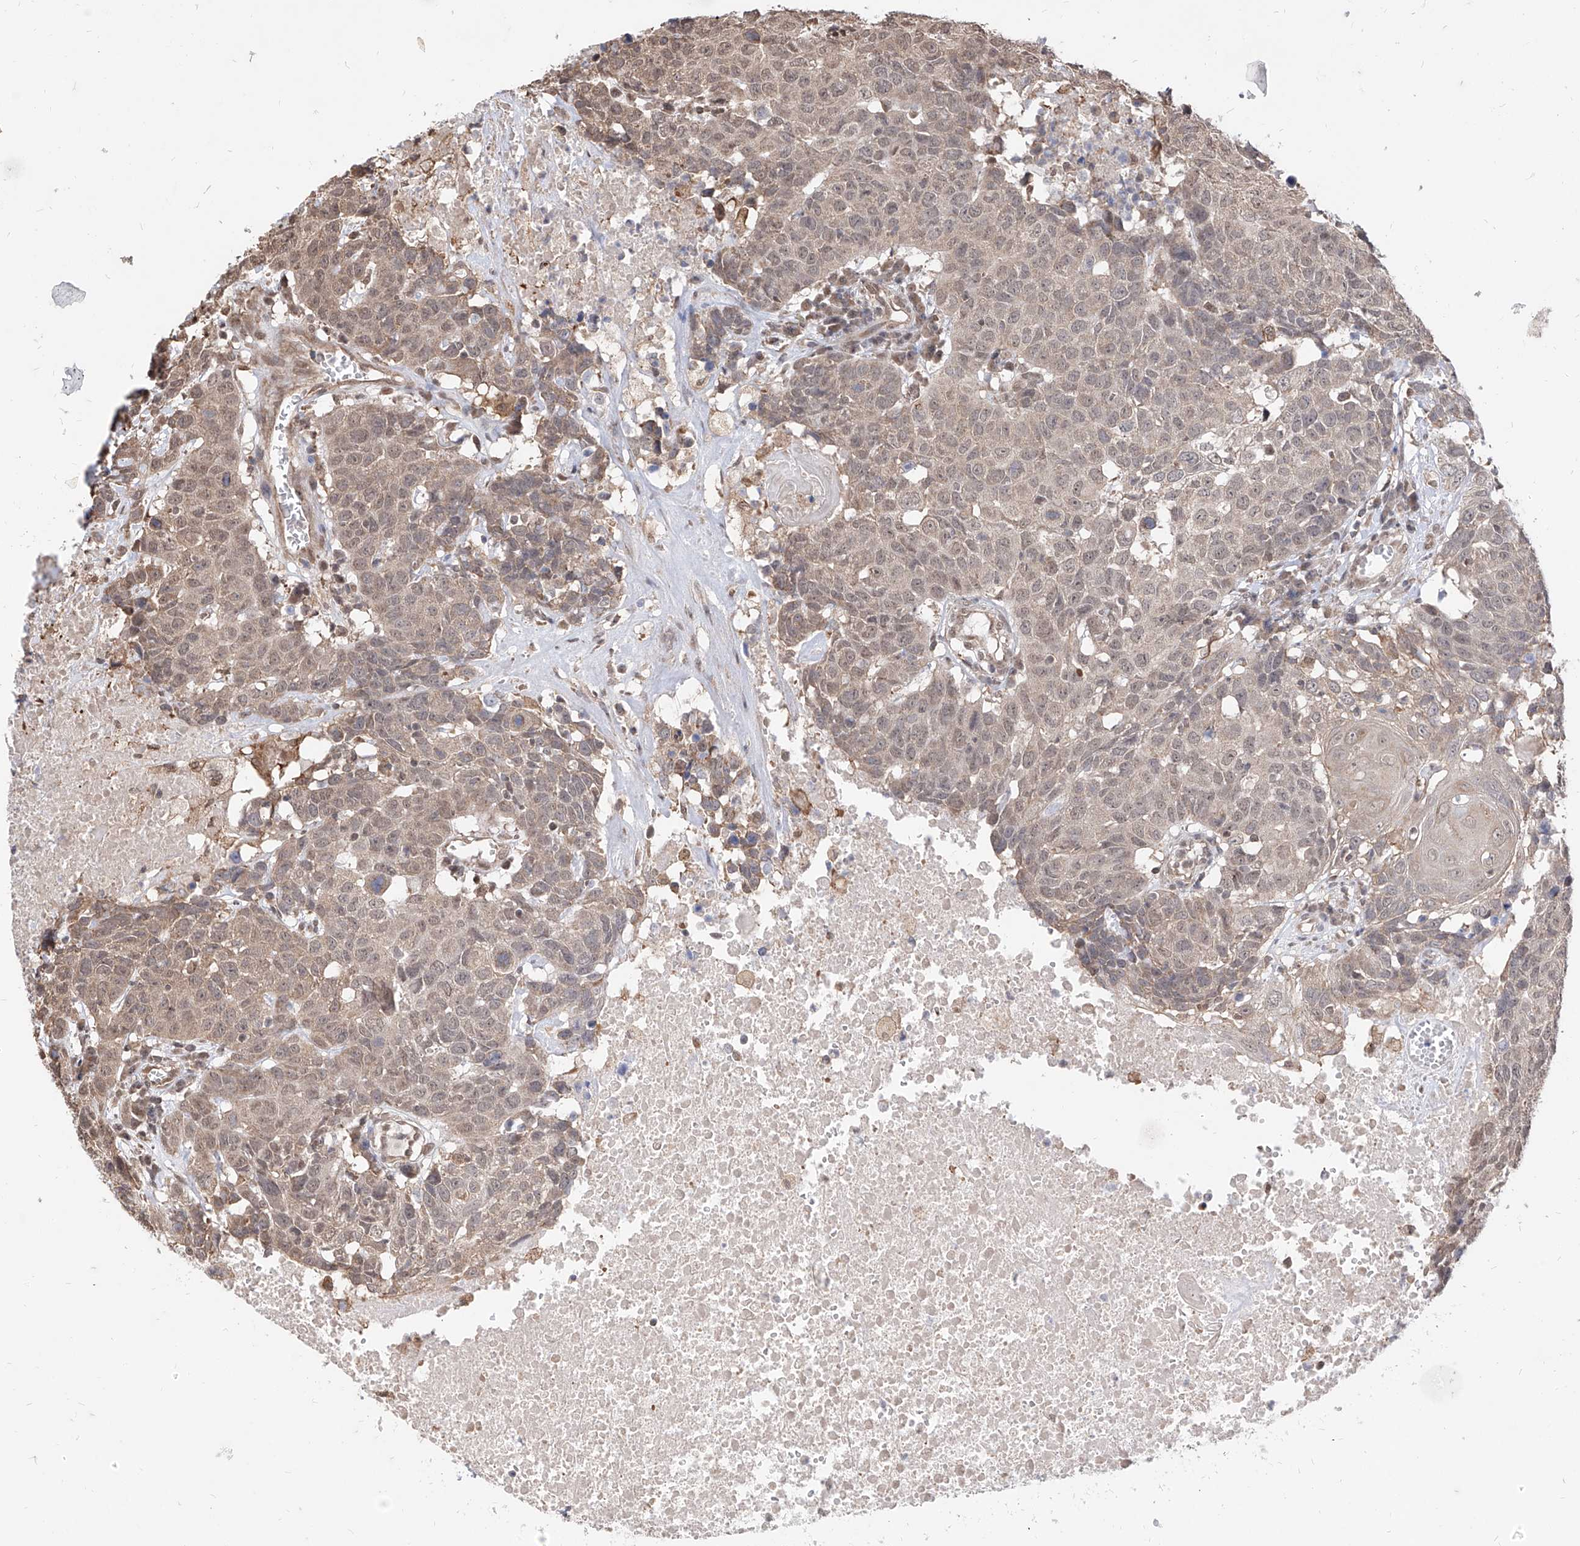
{"staining": {"intensity": "weak", "quantity": "25%-75%", "location": "cytoplasmic/membranous,nuclear"}, "tissue": "head and neck cancer", "cell_type": "Tumor cells", "image_type": "cancer", "snomed": [{"axis": "morphology", "description": "Squamous cell carcinoma, NOS"}, {"axis": "topography", "description": "Head-Neck"}], "caption": "Immunohistochemistry histopathology image of human head and neck squamous cell carcinoma stained for a protein (brown), which shows low levels of weak cytoplasmic/membranous and nuclear expression in about 25%-75% of tumor cells.", "gene": "C8orf82", "patient": {"sex": "male", "age": 66}}